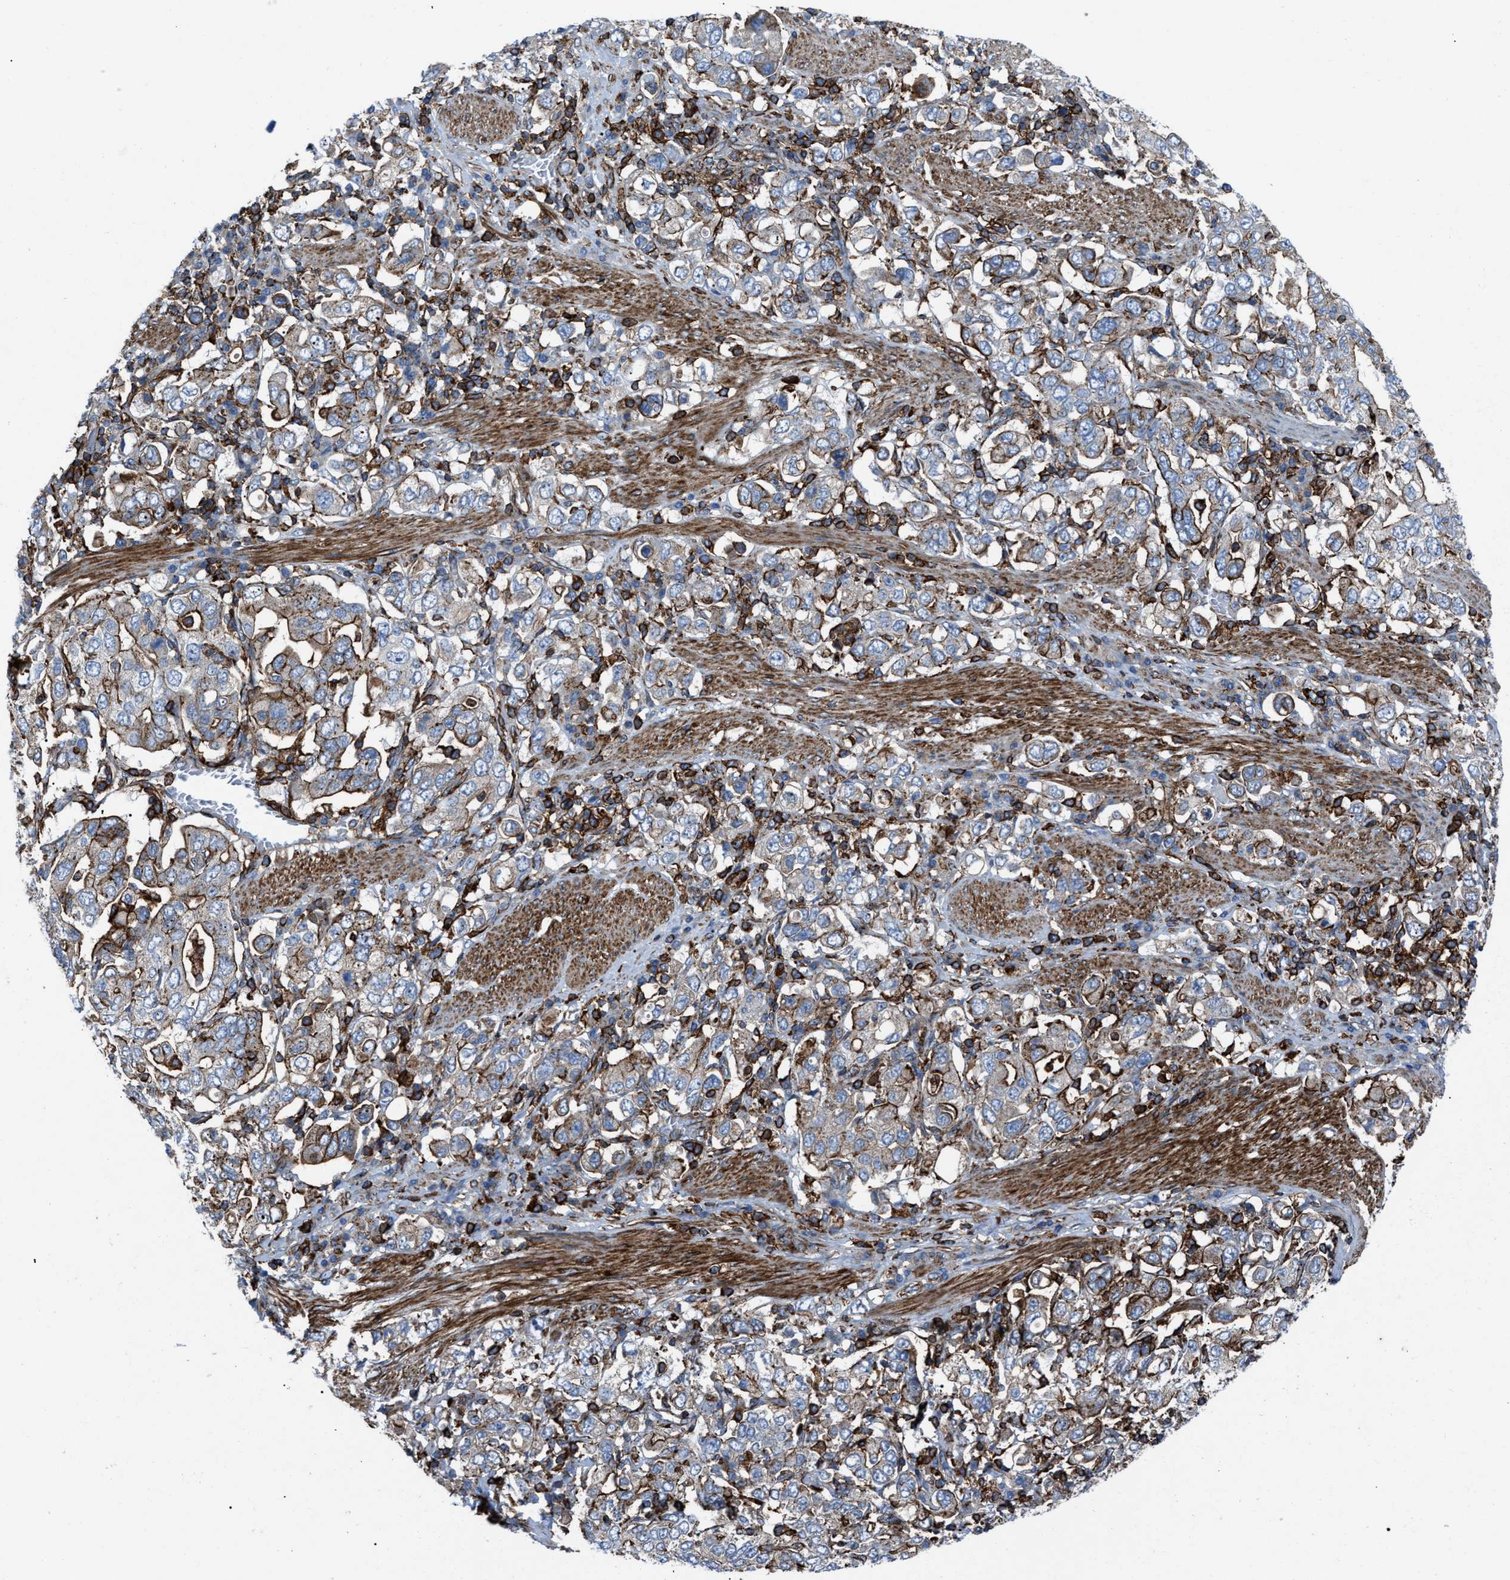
{"staining": {"intensity": "strong", "quantity": "<25%", "location": "cytoplasmic/membranous"}, "tissue": "stomach cancer", "cell_type": "Tumor cells", "image_type": "cancer", "snomed": [{"axis": "morphology", "description": "Adenocarcinoma, NOS"}, {"axis": "topography", "description": "Stomach, upper"}], "caption": "Immunohistochemistry photomicrograph of human stomach cancer (adenocarcinoma) stained for a protein (brown), which reveals medium levels of strong cytoplasmic/membranous staining in about <25% of tumor cells.", "gene": "AGPAT2", "patient": {"sex": "male", "age": 62}}